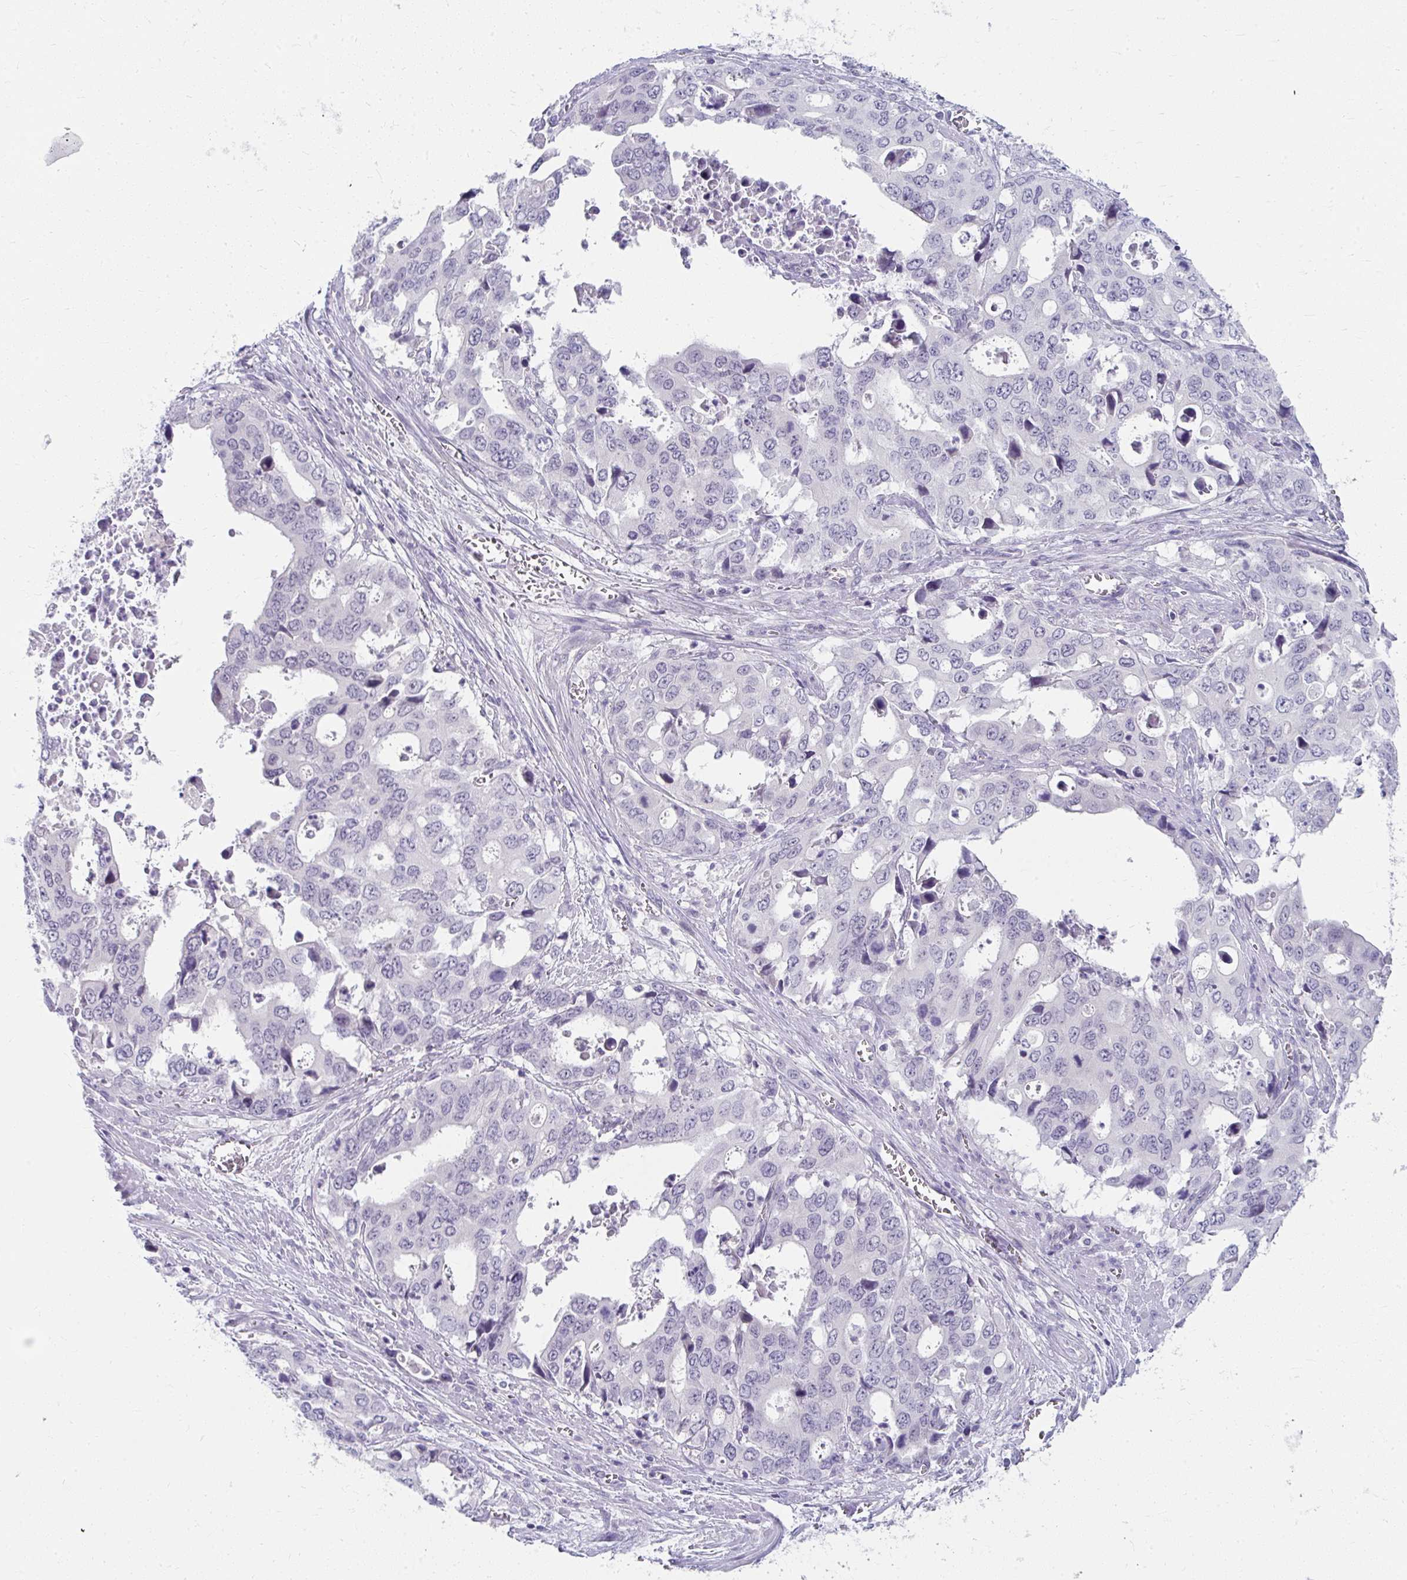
{"staining": {"intensity": "negative", "quantity": "none", "location": "none"}, "tissue": "stomach cancer", "cell_type": "Tumor cells", "image_type": "cancer", "snomed": [{"axis": "morphology", "description": "Adenocarcinoma, NOS"}, {"axis": "topography", "description": "Stomach, upper"}], "caption": "A photomicrograph of human stomach cancer (adenocarcinoma) is negative for staining in tumor cells.", "gene": "UGT3A2", "patient": {"sex": "male", "age": 74}}